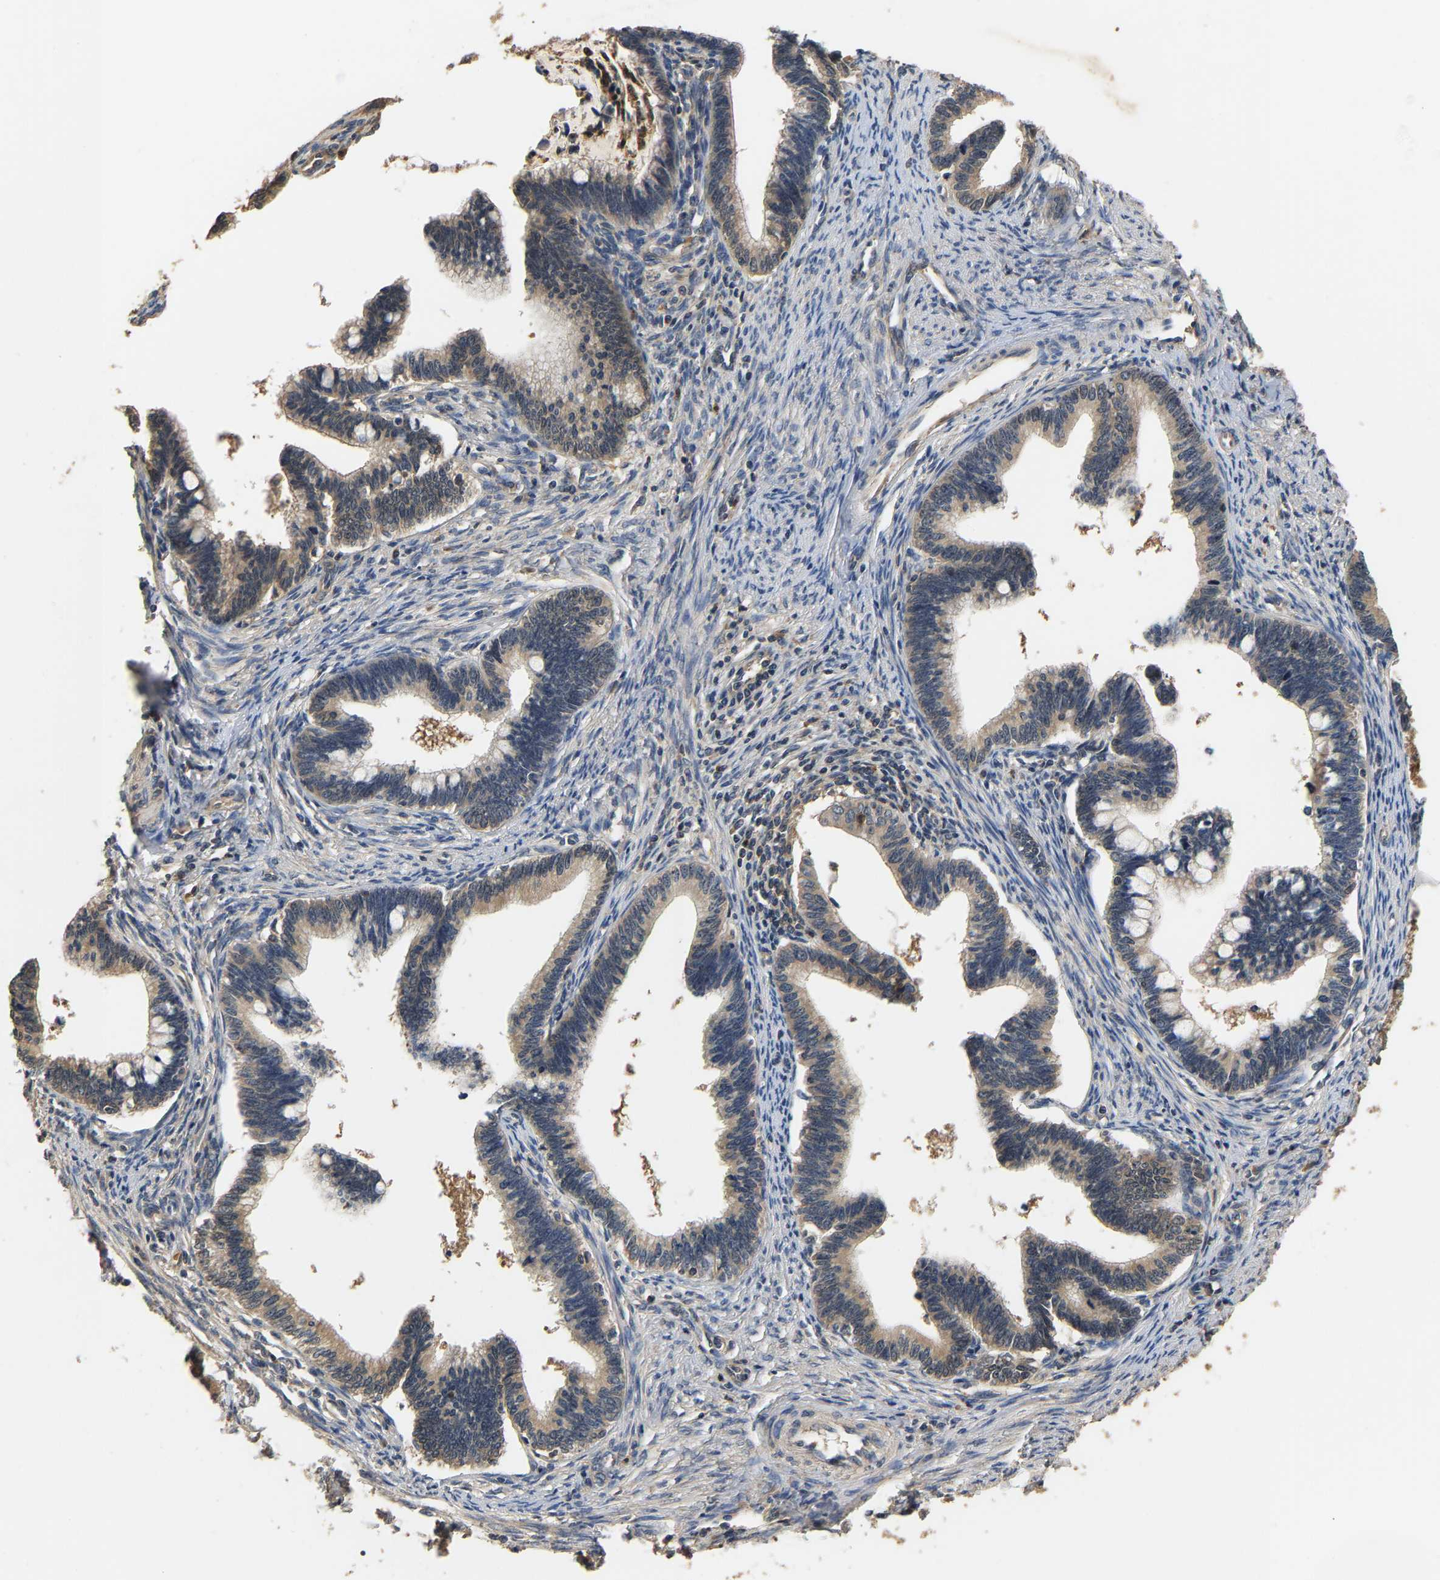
{"staining": {"intensity": "weak", "quantity": ">75%", "location": "cytoplasmic/membranous"}, "tissue": "cervical cancer", "cell_type": "Tumor cells", "image_type": "cancer", "snomed": [{"axis": "morphology", "description": "Adenocarcinoma, NOS"}, {"axis": "topography", "description": "Cervix"}], "caption": "About >75% of tumor cells in human cervical cancer reveal weak cytoplasmic/membranous protein positivity as visualized by brown immunohistochemical staining.", "gene": "GPI", "patient": {"sex": "female", "age": 36}}